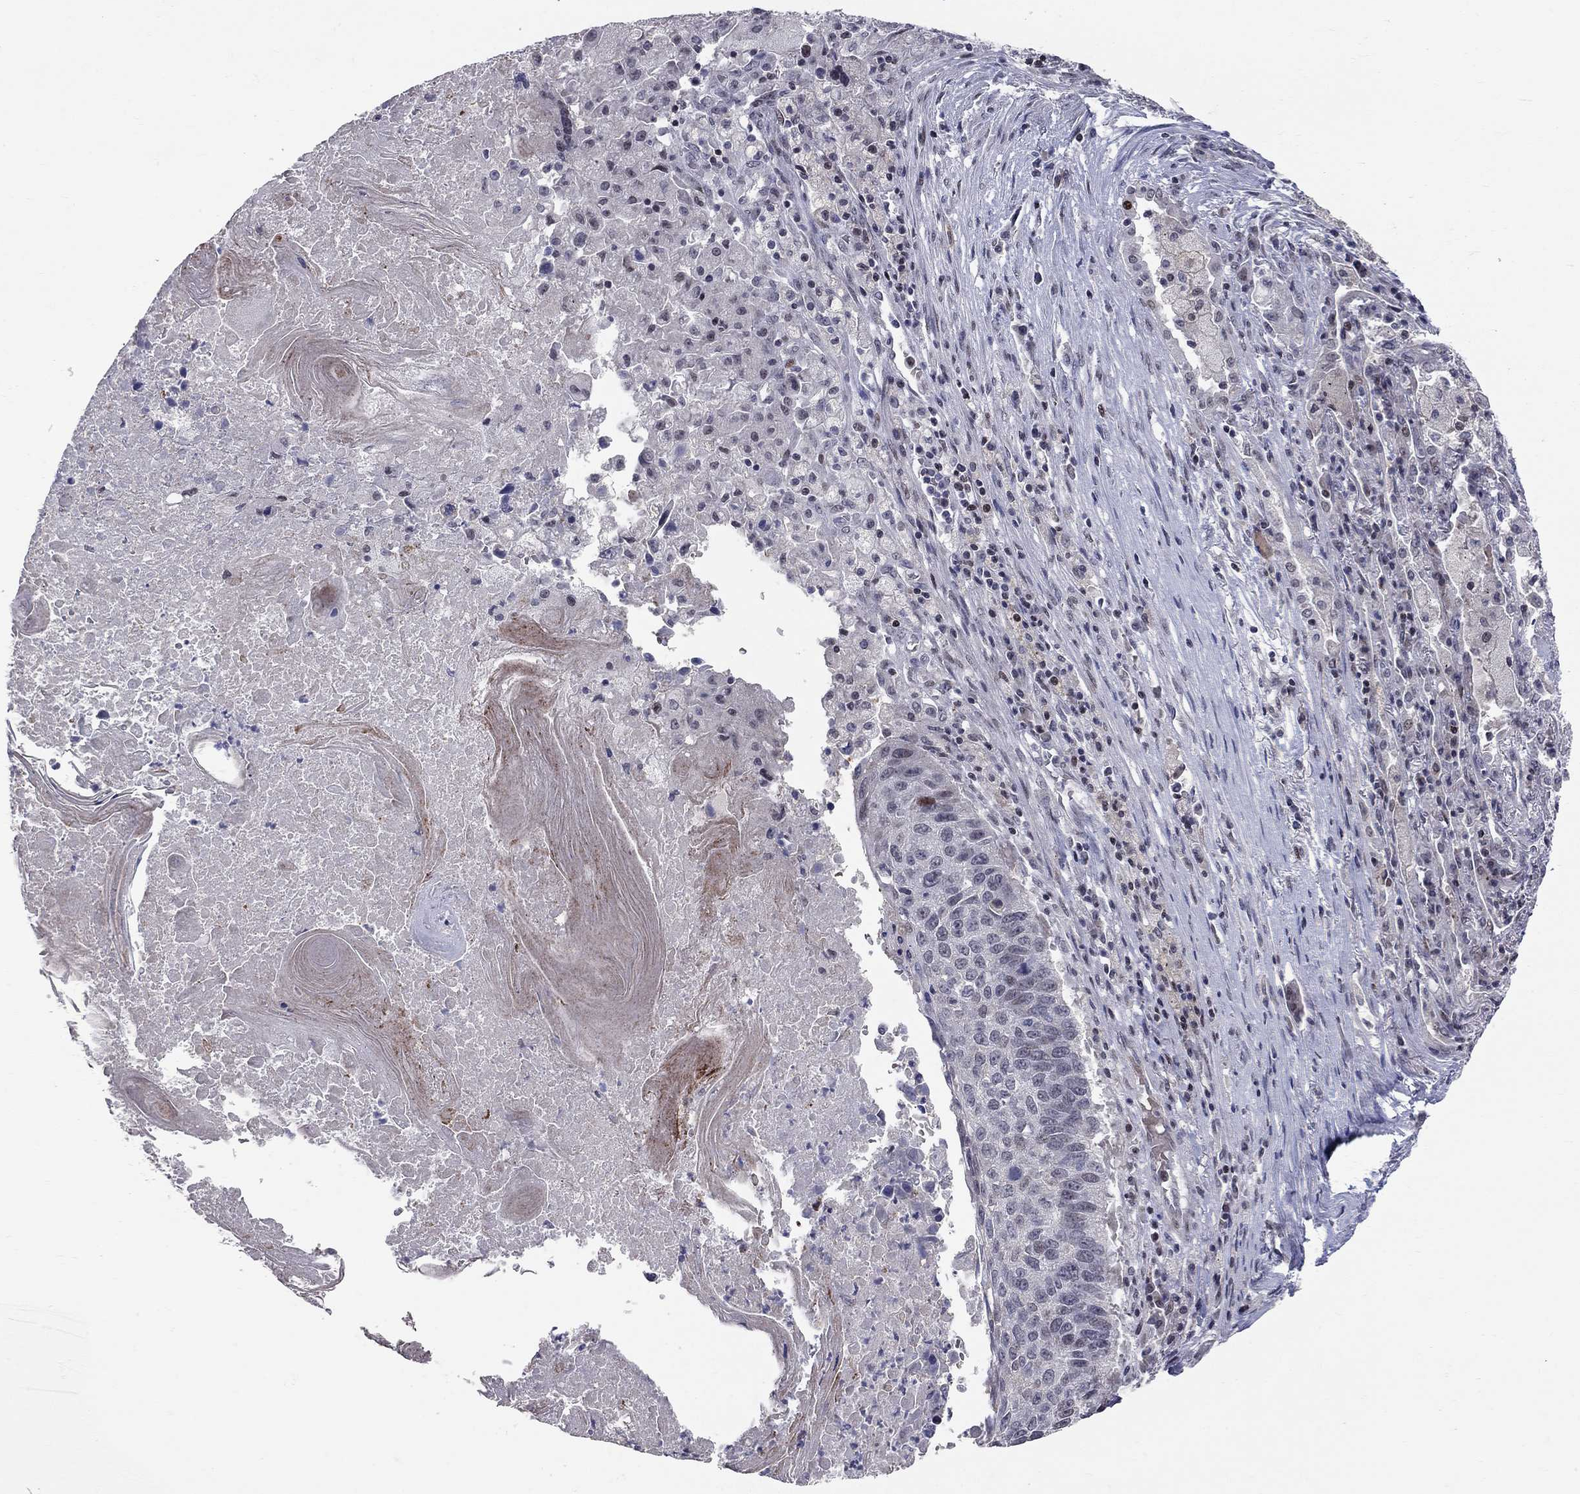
{"staining": {"intensity": "negative", "quantity": "none", "location": "none"}, "tissue": "lung cancer", "cell_type": "Tumor cells", "image_type": "cancer", "snomed": [{"axis": "morphology", "description": "Squamous cell carcinoma, NOS"}, {"axis": "topography", "description": "Lung"}], "caption": "Immunohistochemistry (IHC) of squamous cell carcinoma (lung) displays no expression in tumor cells.", "gene": "HDAC3", "patient": {"sex": "male", "age": 73}}